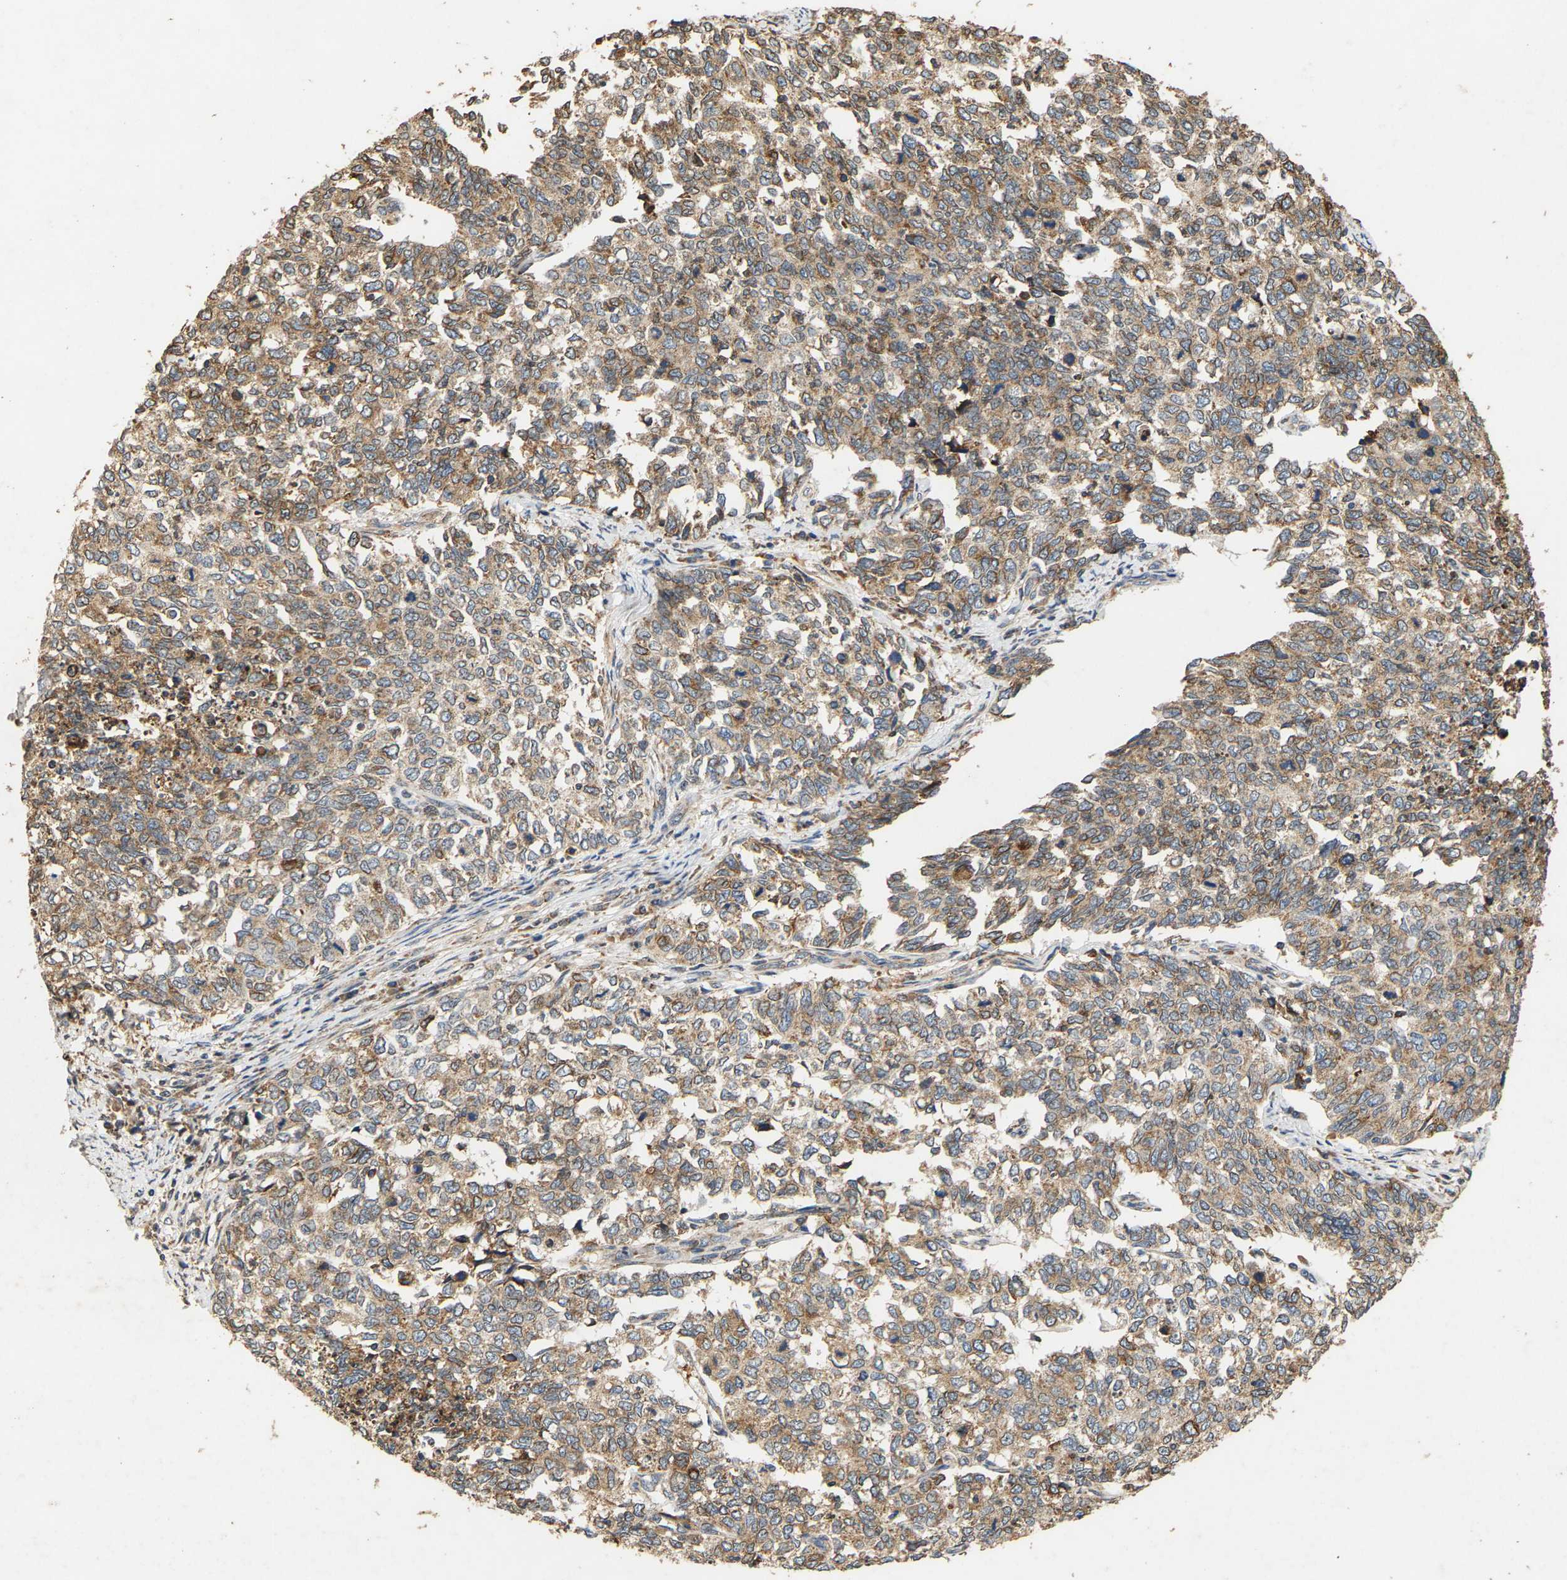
{"staining": {"intensity": "weak", "quantity": ">75%", "location": "cytoplasmic/membranous"}, "tissue": "cervical cancer", "cell_type": "Tumor cells", "image_type": "cancer", "snomed": [{"axis": "morphology", "description": "Squamous cell carcinoma, NOS"}, {"axis": "topography", "description": "Cervix"}], "caption": "The immunohistochemical stain highlights weak cytoplasmic/membranous positivity in tumor cells of cervical squamous cell carcinoma tissue.", "gene": "CIDEC", "patient": {"sex": "female", "age": 63}}